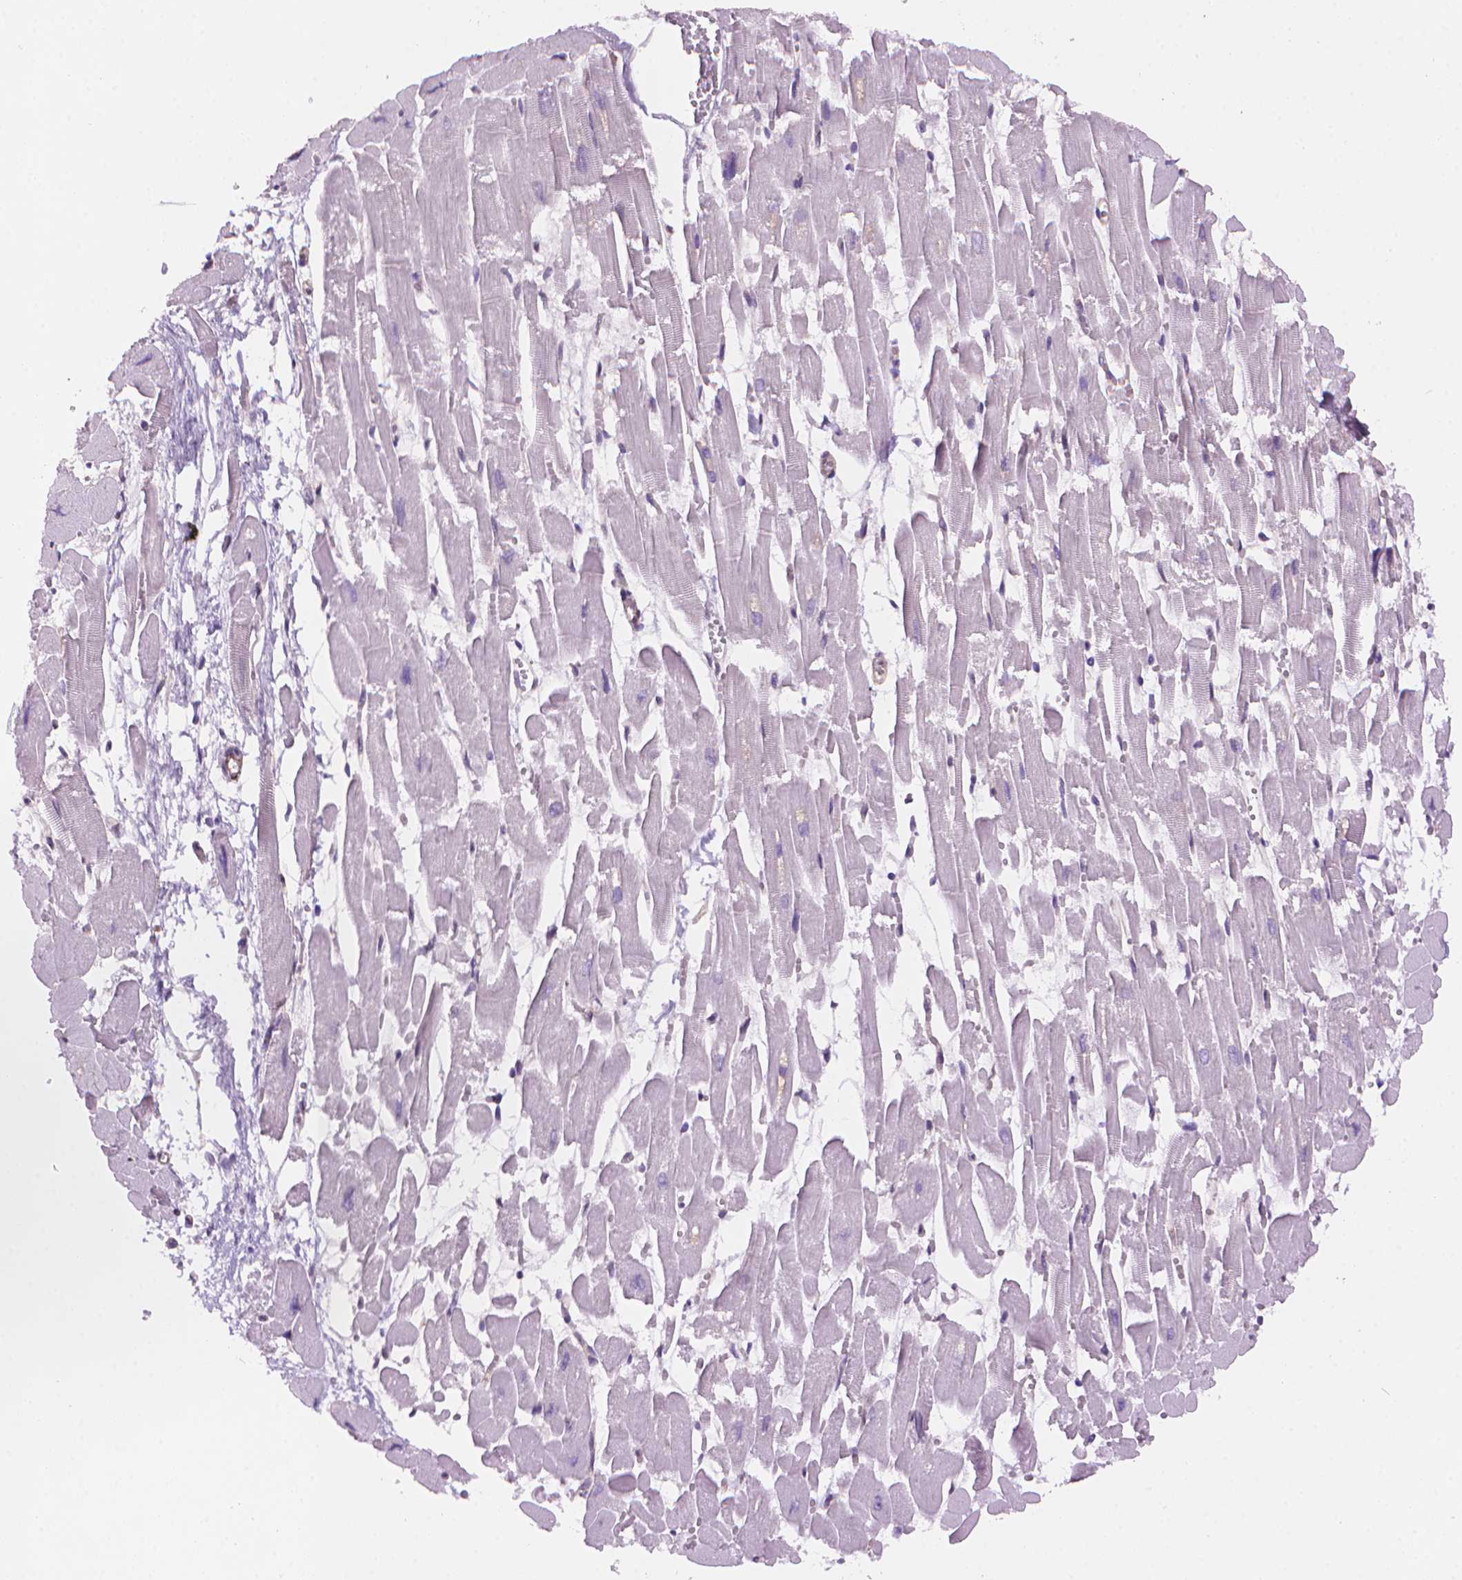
{"staining": {"intensity": "negative", "quantity": "none", "location": "none"}, "tissue": "heart muscle", "cell_type": "Cardiomyocytes", "image_type": "normal", "snomed": [{"axis": "morphology", "description": "Normal tissue, NOS"}, {"axis": "topography", "description": "Heart"}], "caption": "Heart muscle stained for a protein using immunohistochemistry demonstrates no positivity cardiomyocytes.", "gene": "TMEM184A", "patient": {"sex": "female", "age": 52}}